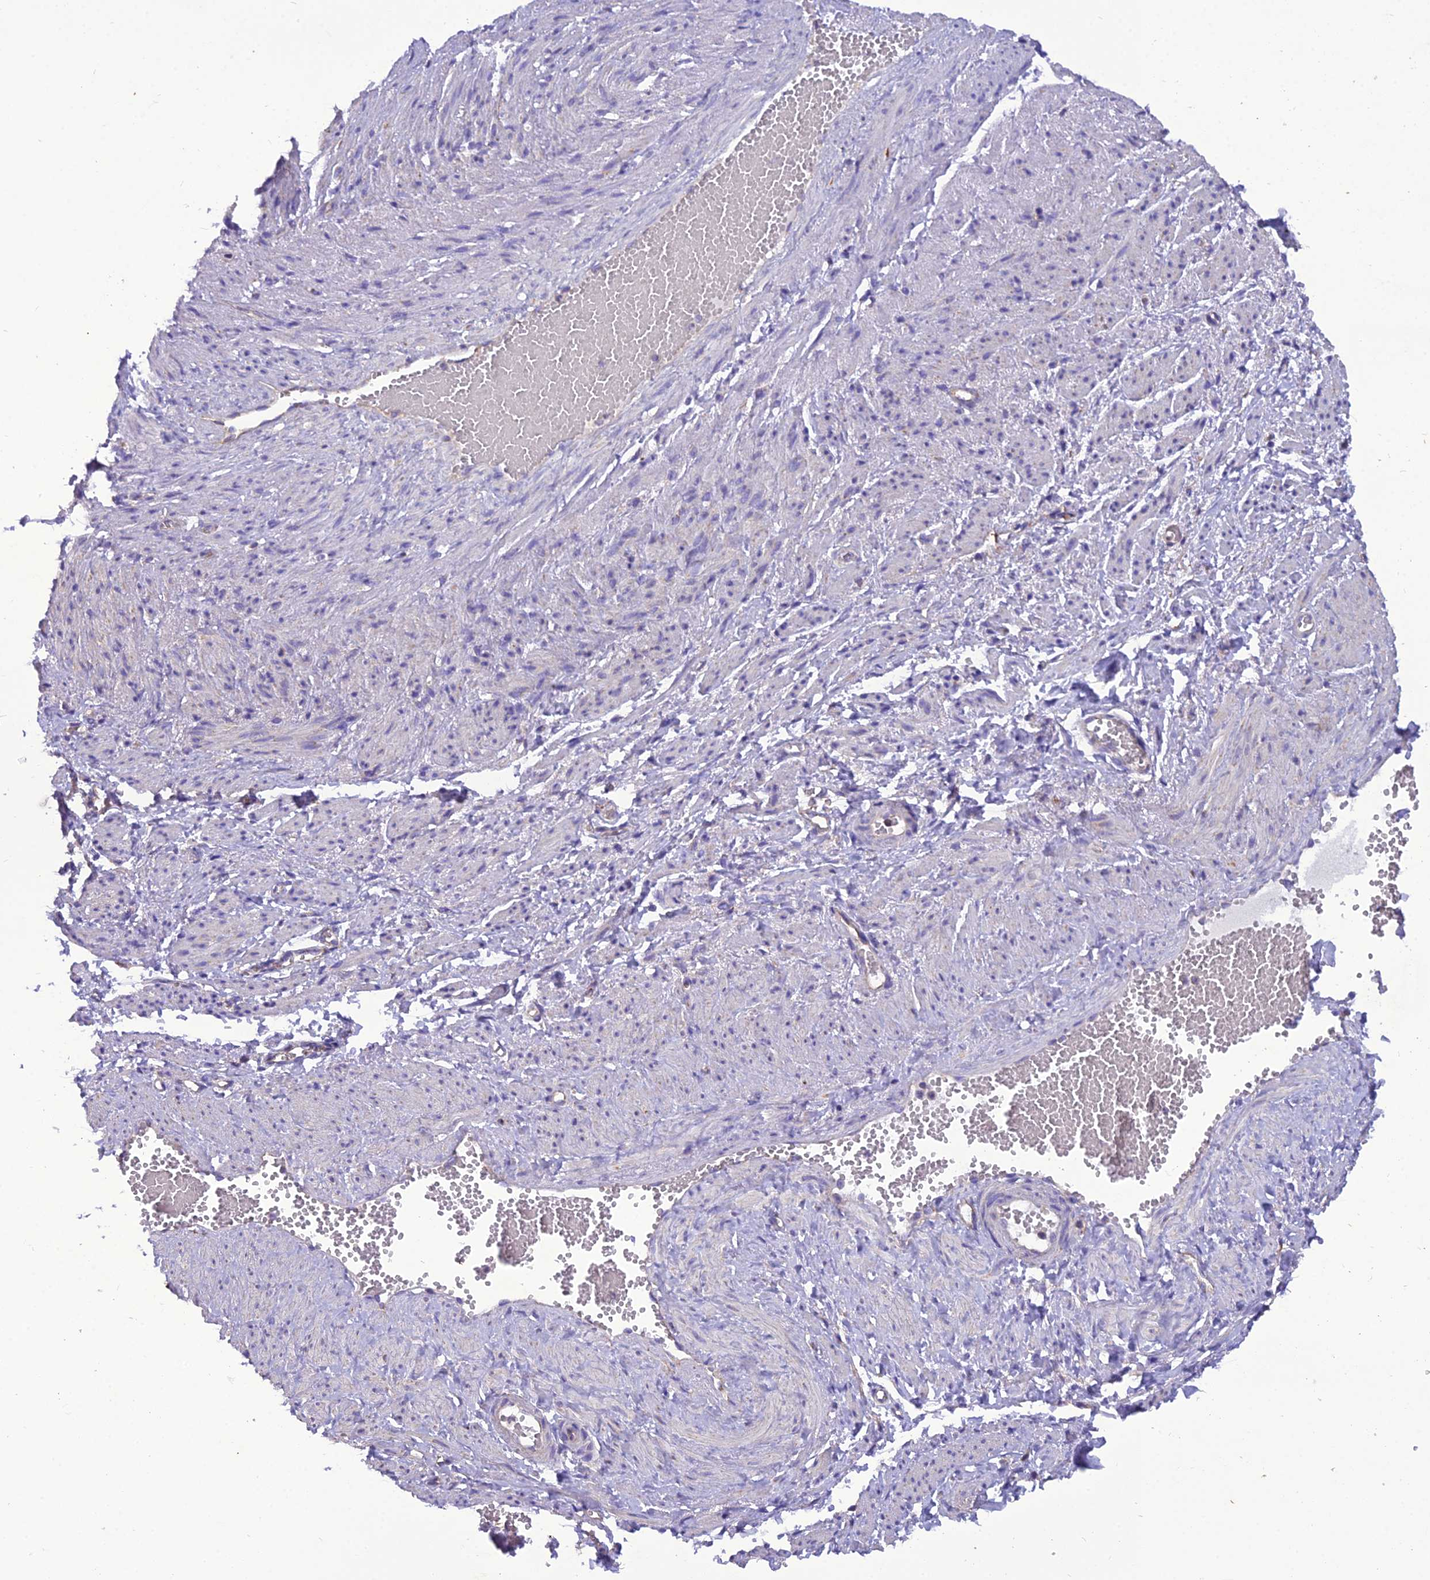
{"staining": {"intensity": "weak", "quantity": "25%-75%", "location": "cytoplasmic/membranous"}, "tissue": "soft tissue", "cell_type": "Chondrocytes", "image_type": "normal", "snomed": [{"axis": "morphology", "description": "Normal tissue, NOS"}, {"axis": "topography", "description": "Smooth muscle"}, {"axis": "topography", "description": "Peripheral nerve tissue"}], "caption": "Brown immunohistochemical staining in benign human soft tissue demonstrates weak cytoplasmic/membranous expression in about 25%-75% of chondrocytes. (DAB = brown stain, brightfield microscopy at high magnification).", "gene": "GPD1", "patient": {"sex": "female", "age": 39}}